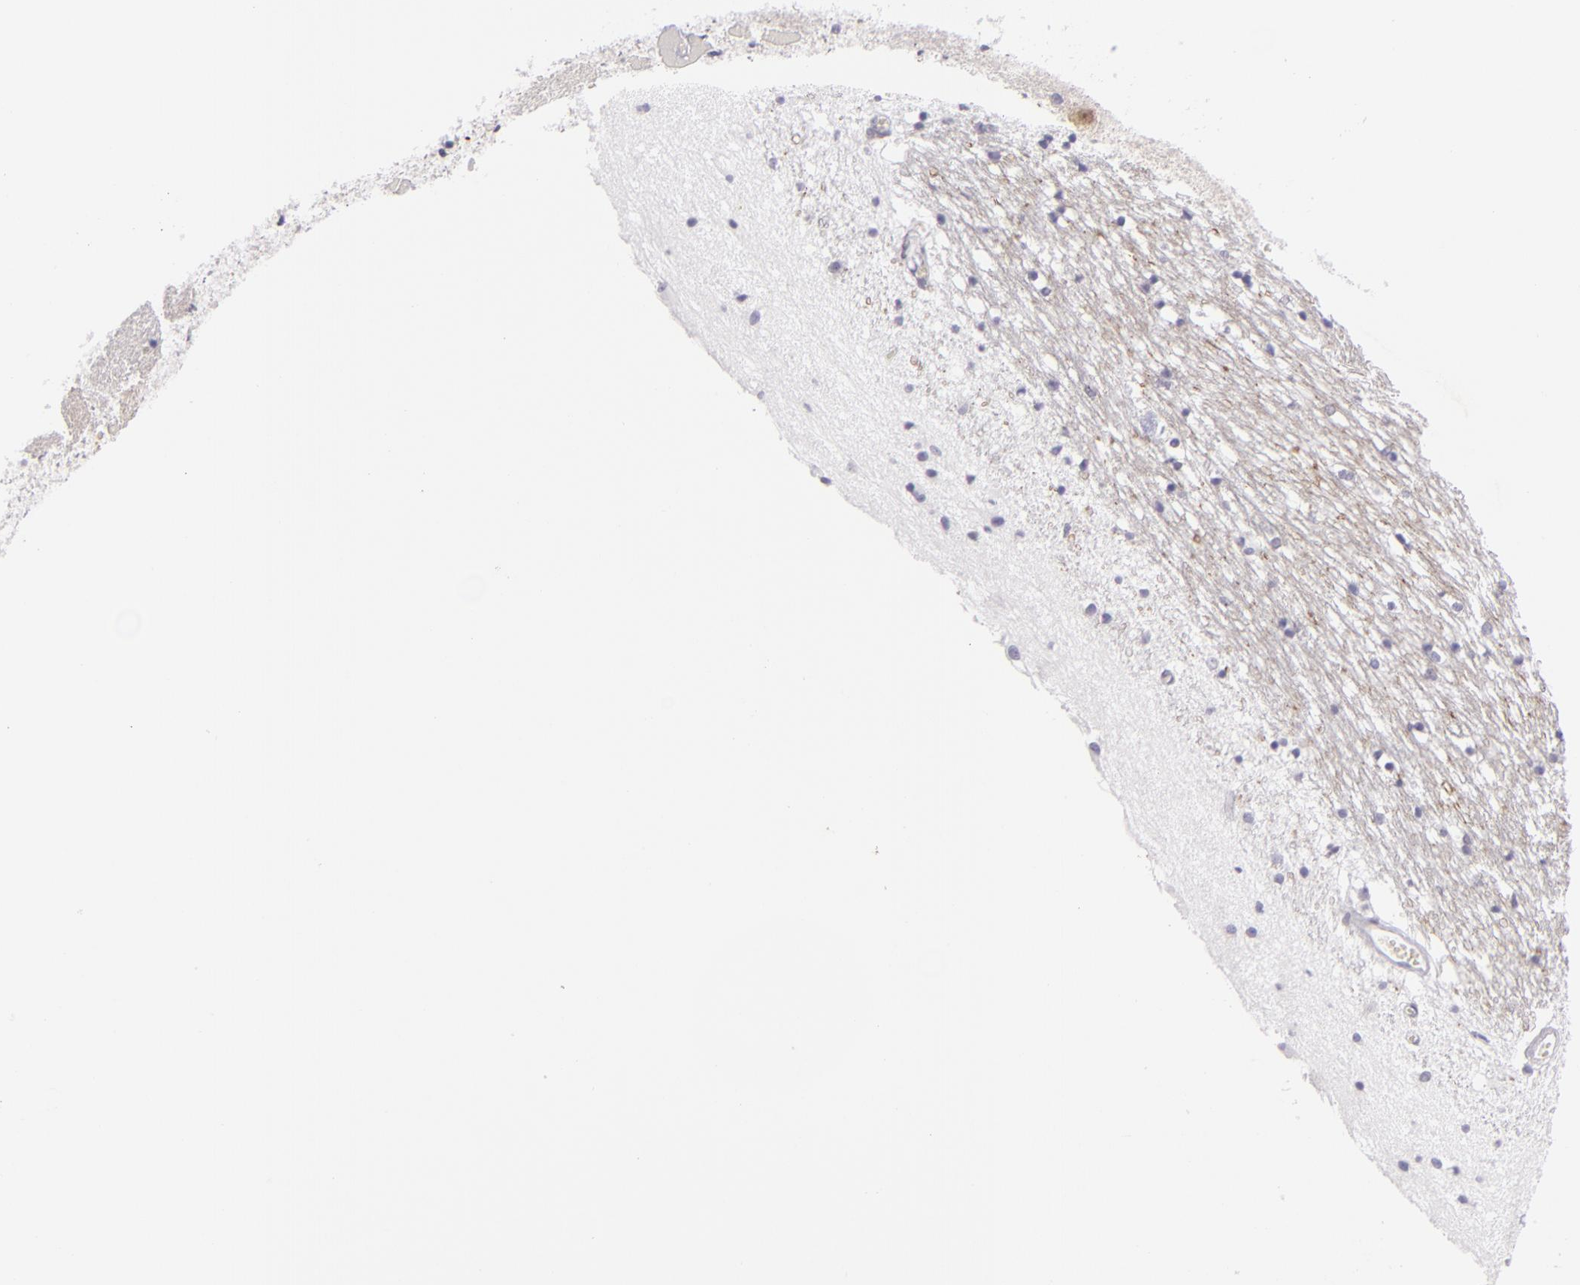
{"staining": {"intensity": "negative", "quantity": "none", "location": "none"}, "tissue": "caudate", "cell_type": "Glial cells", "image_type": "normal", "snomed": [{"axis": "morphology", "description": "Normal tissue, NOS"}, {"axis": "topography", "description": "Lateral ventricle wall"}], "caption": "Immunohistochemistry histopathology image of normal caudate stained for a protein (brown), which reveals no staining in glial cells.", "gene": "KCNAB2", "patient": {"sex": "male", "age": 45}}